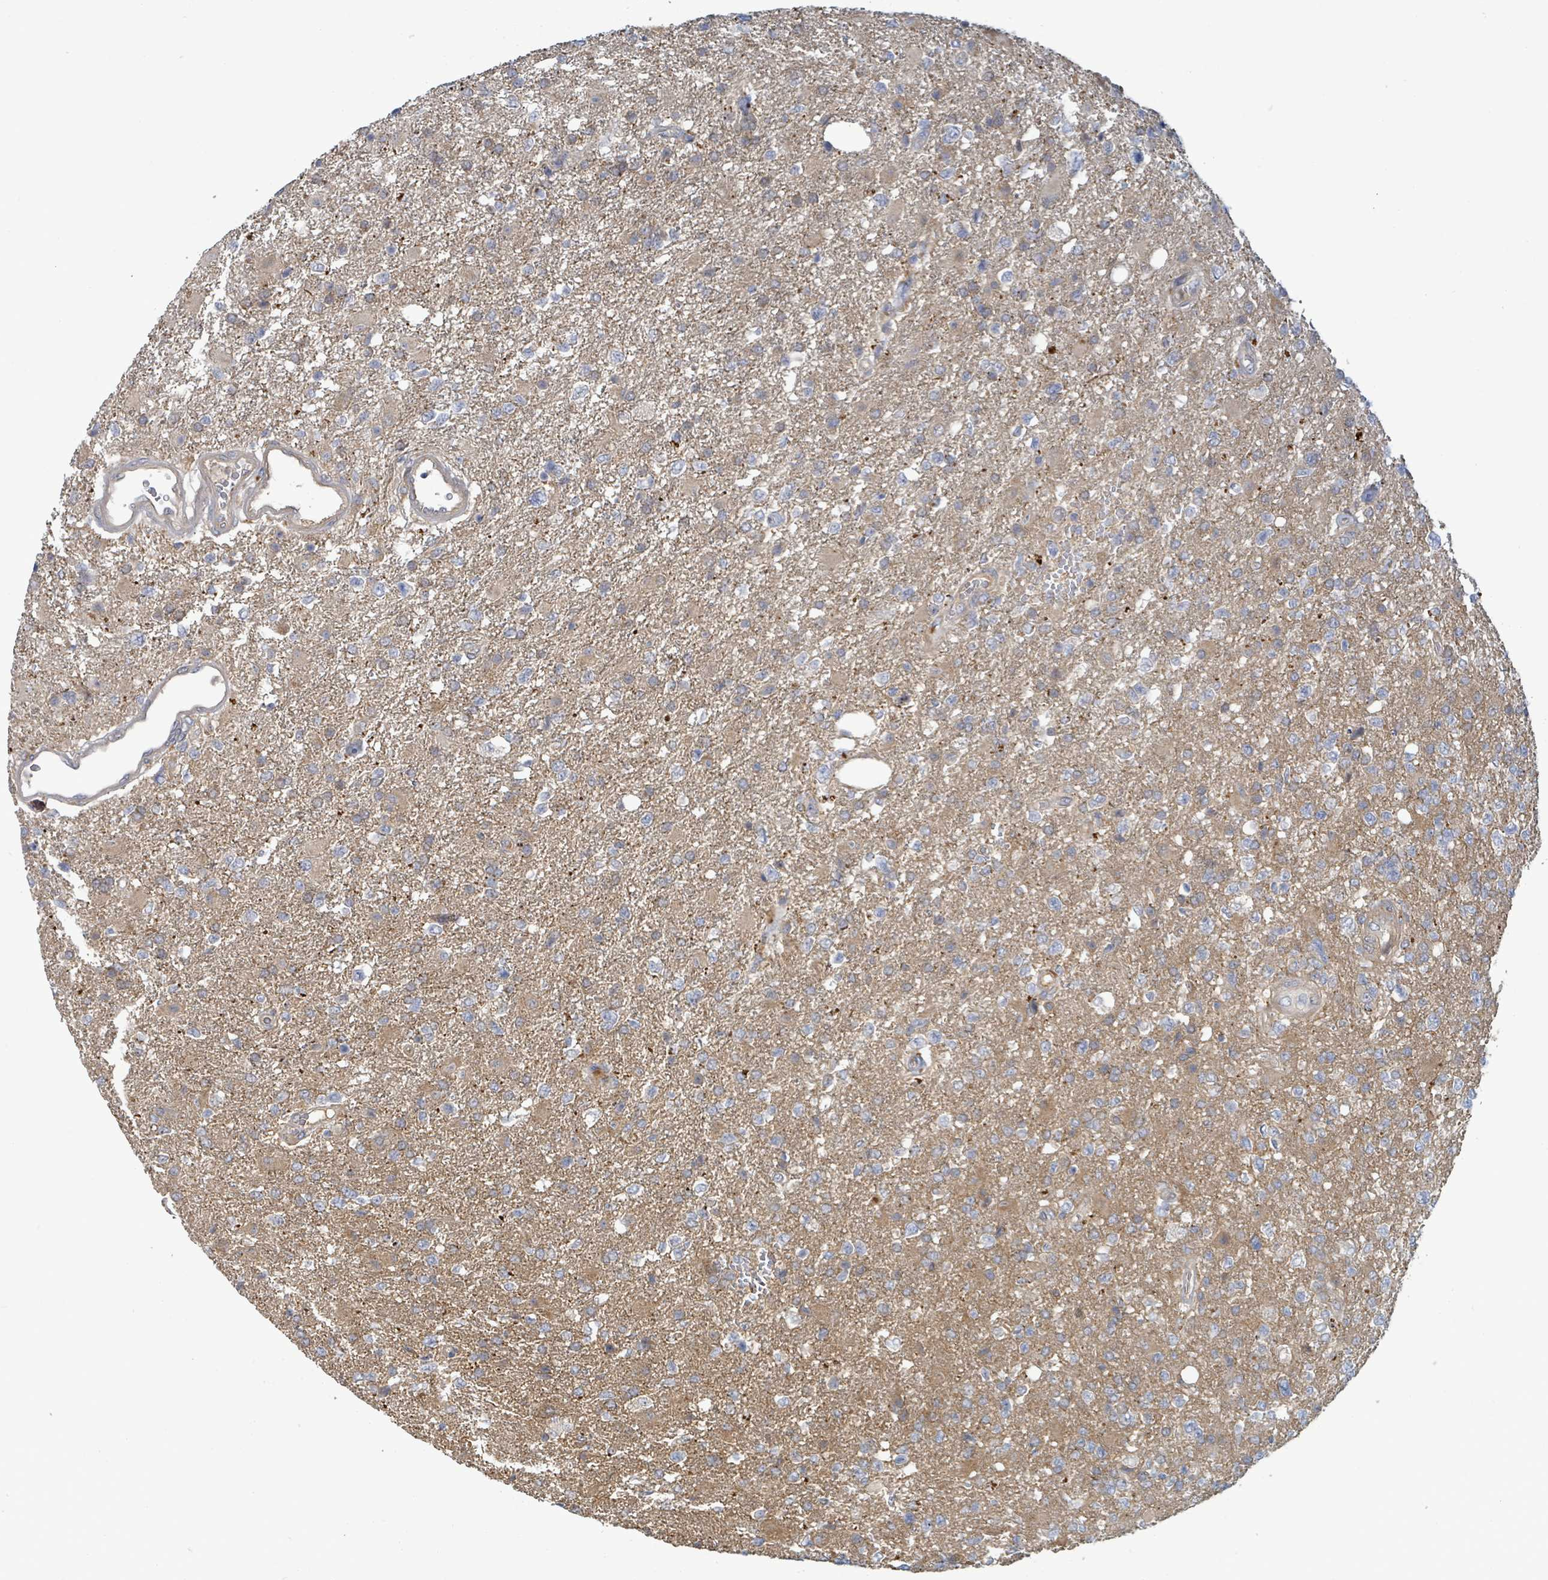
{"staining": {"intensity": "negative", "quantity": "none", "location": "none"}, "tissue": "glioma", "cell_type": "Tumor cells", "image_type": "cancer", "snomed": [{"axis": "morphology", "description": "Glioma, malignant, High grade"}, {"axis": "topography", "description": "Brain"}], "caption": "This is an immunohistochemistry (IHC) image of human malignant high-grade glioma. There is no positivity in tumor cells.", "gene": "PGAM1", "patient": {"sex": "male", "age": 56}}